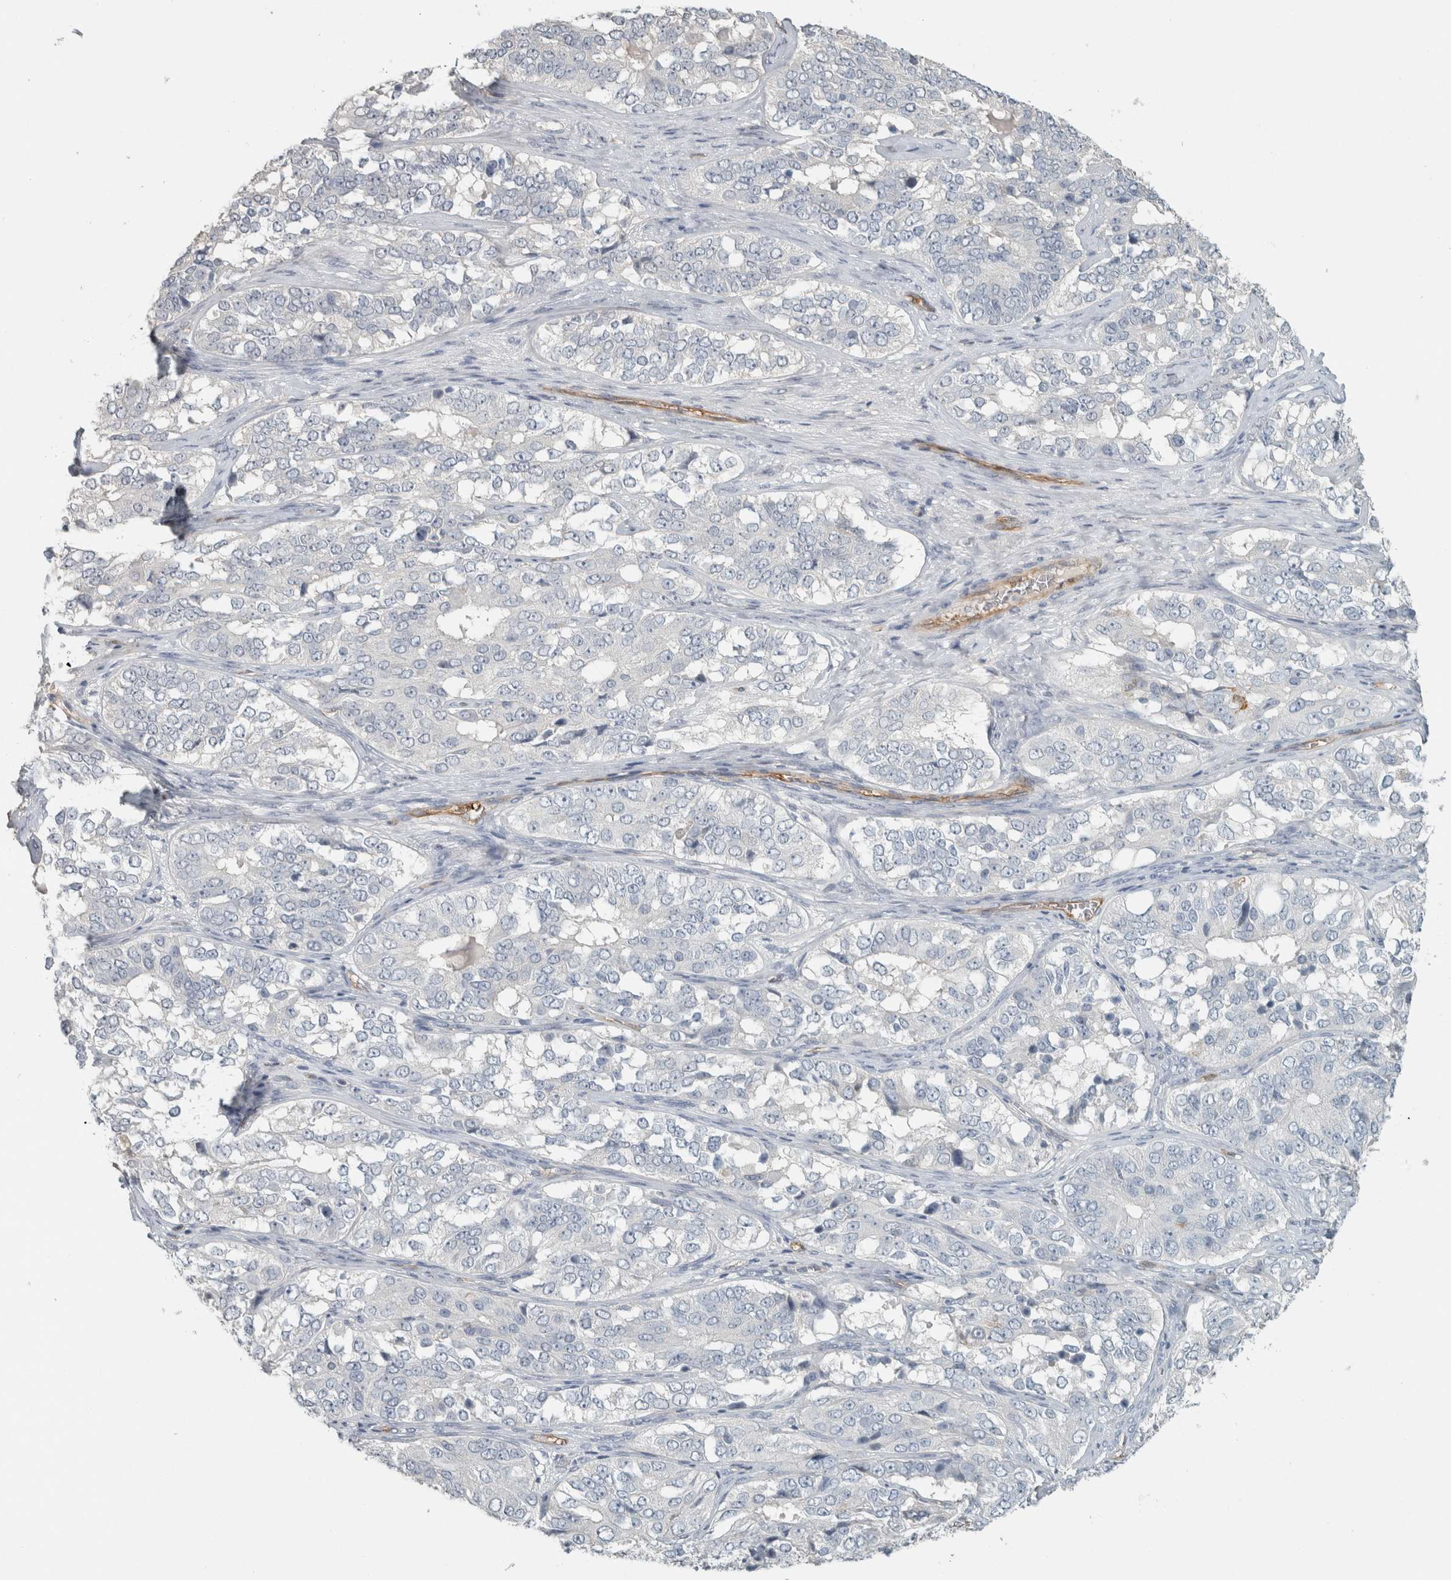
{"staining": {"intensity": "negative", "quantity": "none", "location": "none"}, "tissue": "ovarian cancer", "cell_type": "Tumor cells", "image_type": "cancer", "snomed": [{"axis": "morphology", "description": "Carcinoma, endometroid"}, {"axis": "topography", "description": "Ovary"}], "caption": "The IHC photomicrograph has no significant positivity in tumor cells of ovarian cancer (endometroid carcinoma) tissue.", "gene": "SCIN", "patient": {"sex": "female", "age": 51}}